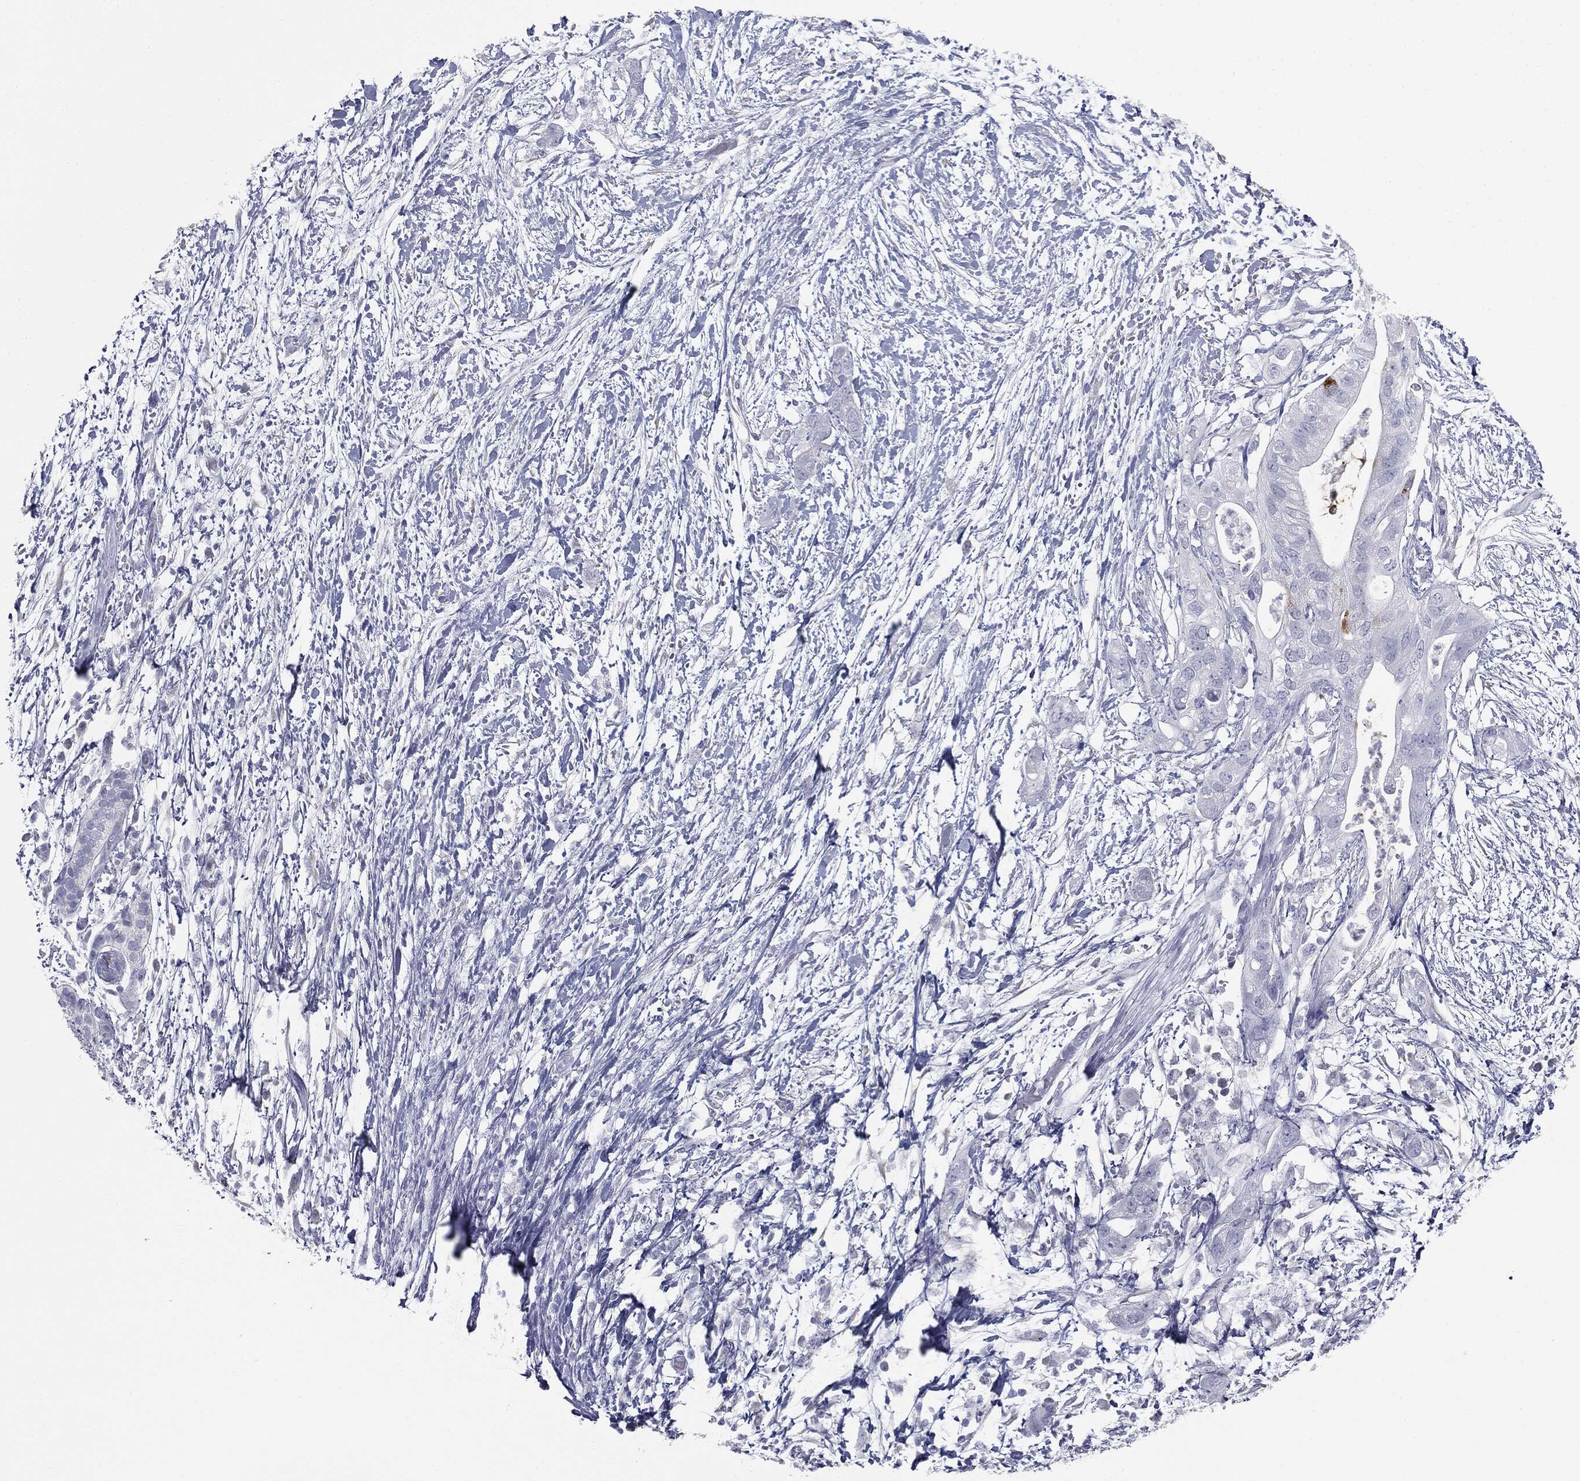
{"staining": {"intensity": "negative", "quantity": "none", "location": "none"}, "tissue": "pancreatic cancer", "cell_type": "Tumor cells", "image_type": "cancer", "snomed": [{"axis": "morphology", "description": "Adenocarcinoma, NOS"}, {"axis": "topography", "description": "Pancreas"}], "caption": "The micrograph reveals no significant staining in tumor cells of pancreatic adenocarcinoma.", "gene": "MUC5AC", "patient": {"sex": "female", "age": 72}}